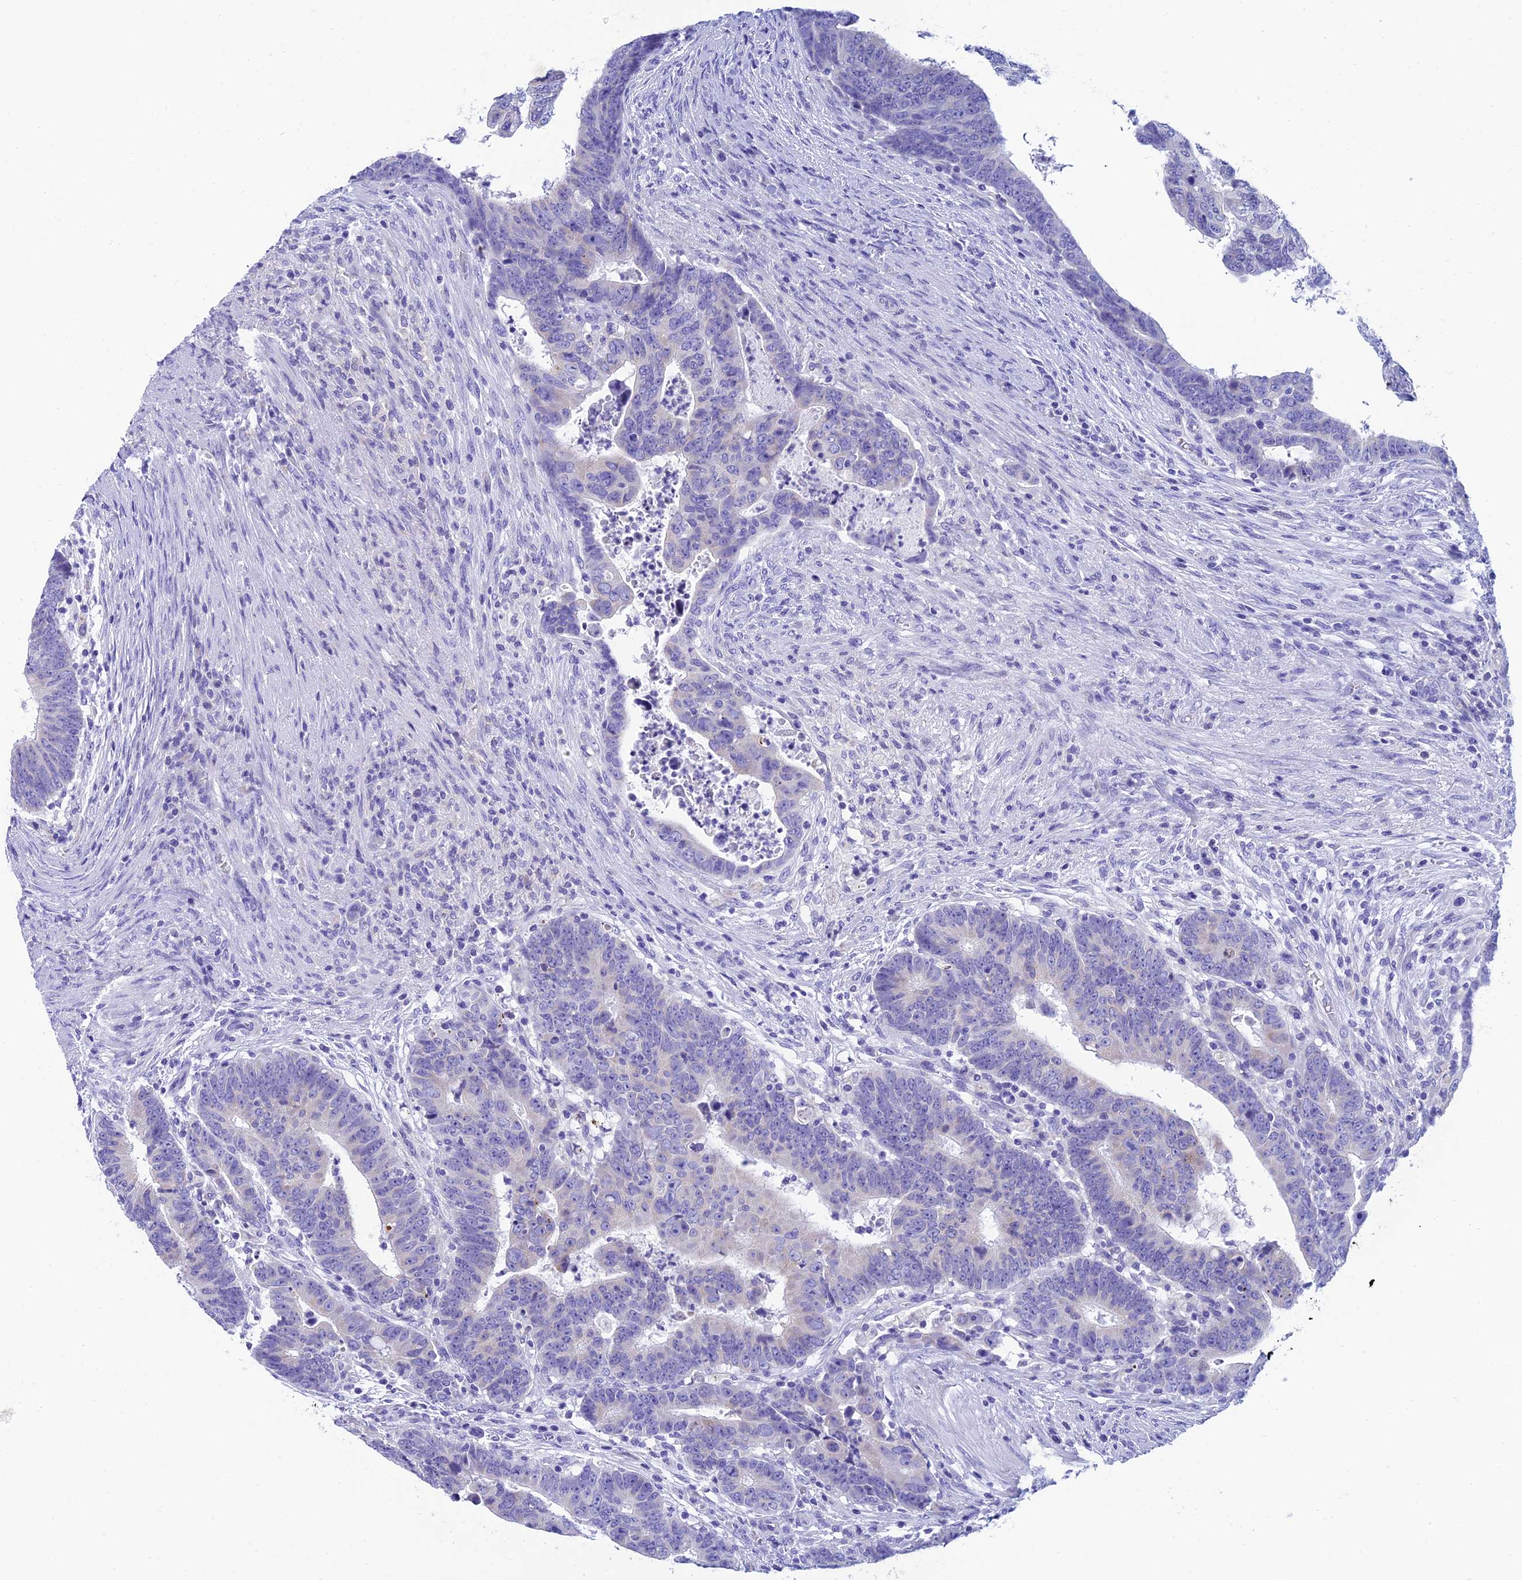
{"staining": {"intensity": "negative", "quantity": "none", "location": "none"}, "tissue": "colorectal cancer", "cell_type": "Tumor cells", "image_type": "cancer", "snomed": [{"axis": "morphology", "description": "Normal tissue, NOS"}, {"axis": "morphology", "description": "Adenocarcinoma, NOS"}, {"axis": "topography", "description": "Rectum"}], "caption": "The photomicrograph exhibits no staining of tumor cells in colorectal cancer.", "gene": "REEP4", "patient": {"sex": "female", "age": 65}}